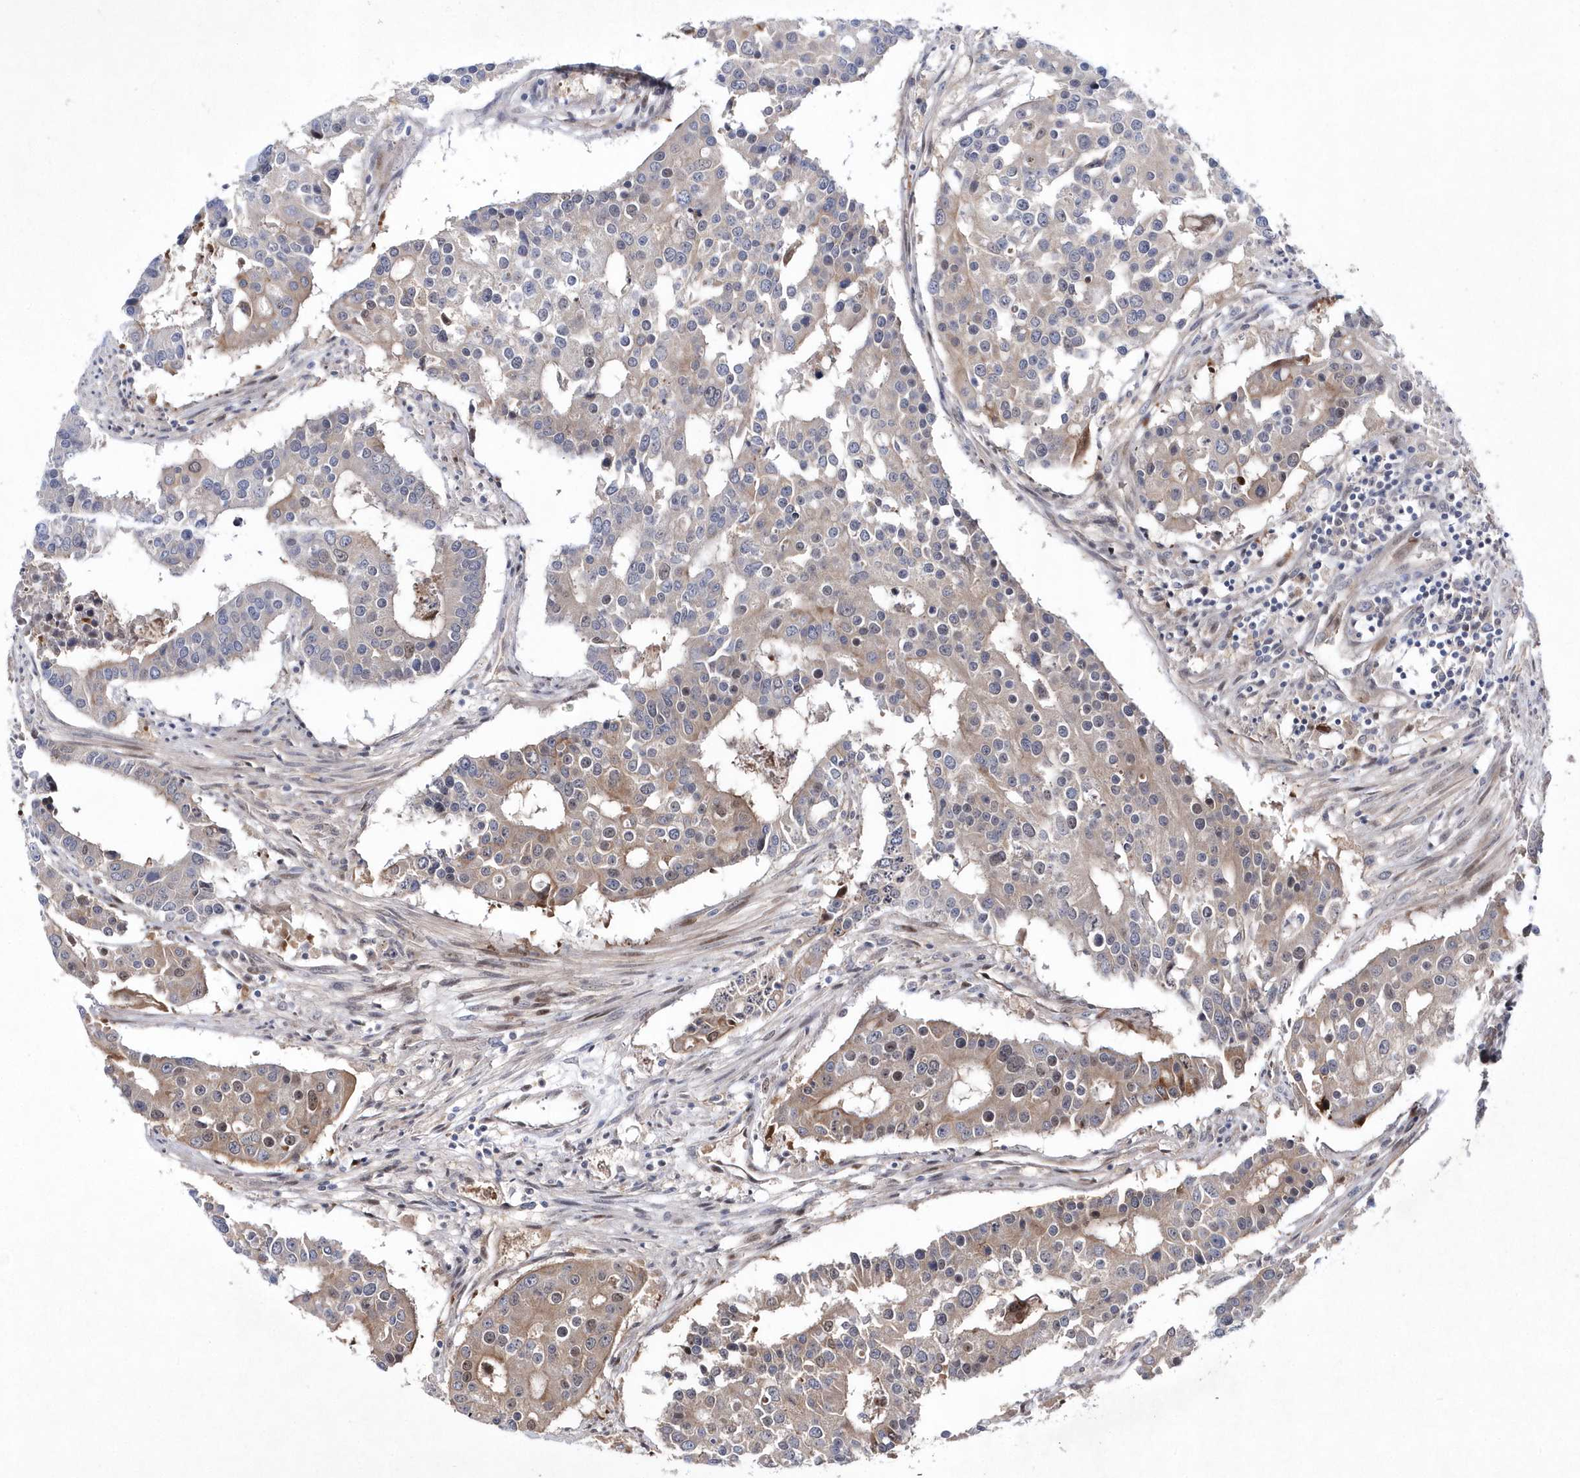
{"staining": {"intensity": "weak", "quantity": "<25%", "location": "cytoplasmic/membranous,nuclear"}, "tissue": "colorectal cancer", "cell_type": "Tumor cells", "image_type": "cancer", "snomed": [{"axis": "morphology", "description": "Adenocarcinoma, NOS"}, {"axis": "topography", "description": "Colon"}], "caption": "IHC micrograph of human colorectal cancer (adenocarcinoma) stained for a protein (brown), which displays no positivity in tumor cells.", "gene": "DSPP", "patient": {"sex": "male", "age": 77}}